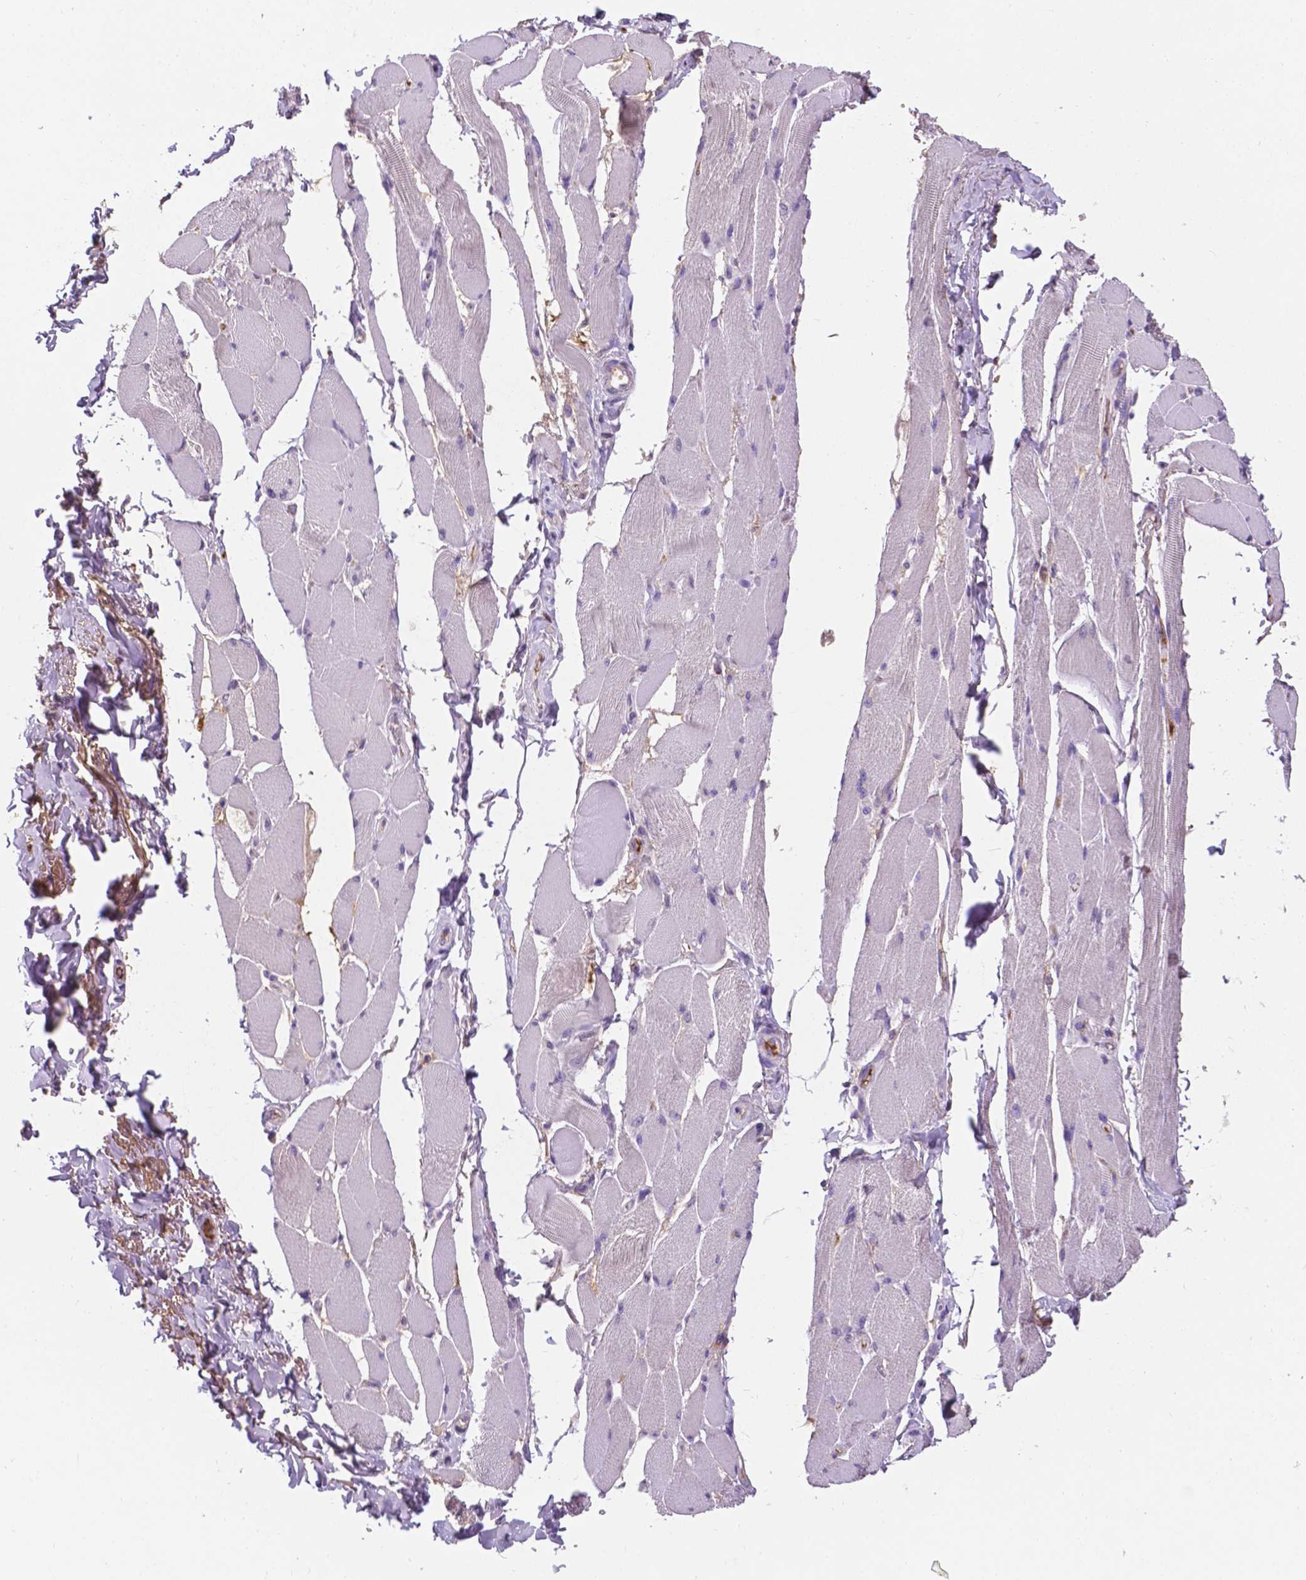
{"staining": {"intensity": "negative", "quantity": "none", "location": "none"}, "tissue": "skeletal muscle", "cell_type": "Myocytes", "image_type": "normal", "snomed": [{"axis": "morphology", "description": "Normal tissue, NOS"}, {"axis": "topography", "description": "Skeletal muscle"}, {"axis": "topography", "description": "Anal"}, {"axis": "topography", "description": "Peripheral nerve tissue"}], "caption": "Myocytes show no significant staining in normal skeletal muscle. (Stains: DAB (3,3'-diaminobenzidine) immunohistochemistry with hematoxylin counter stain, Microscopy: brightfield microscopy at high magnification).", "gene": "APOE", "patient": {"sex": "male", "age": 53}}